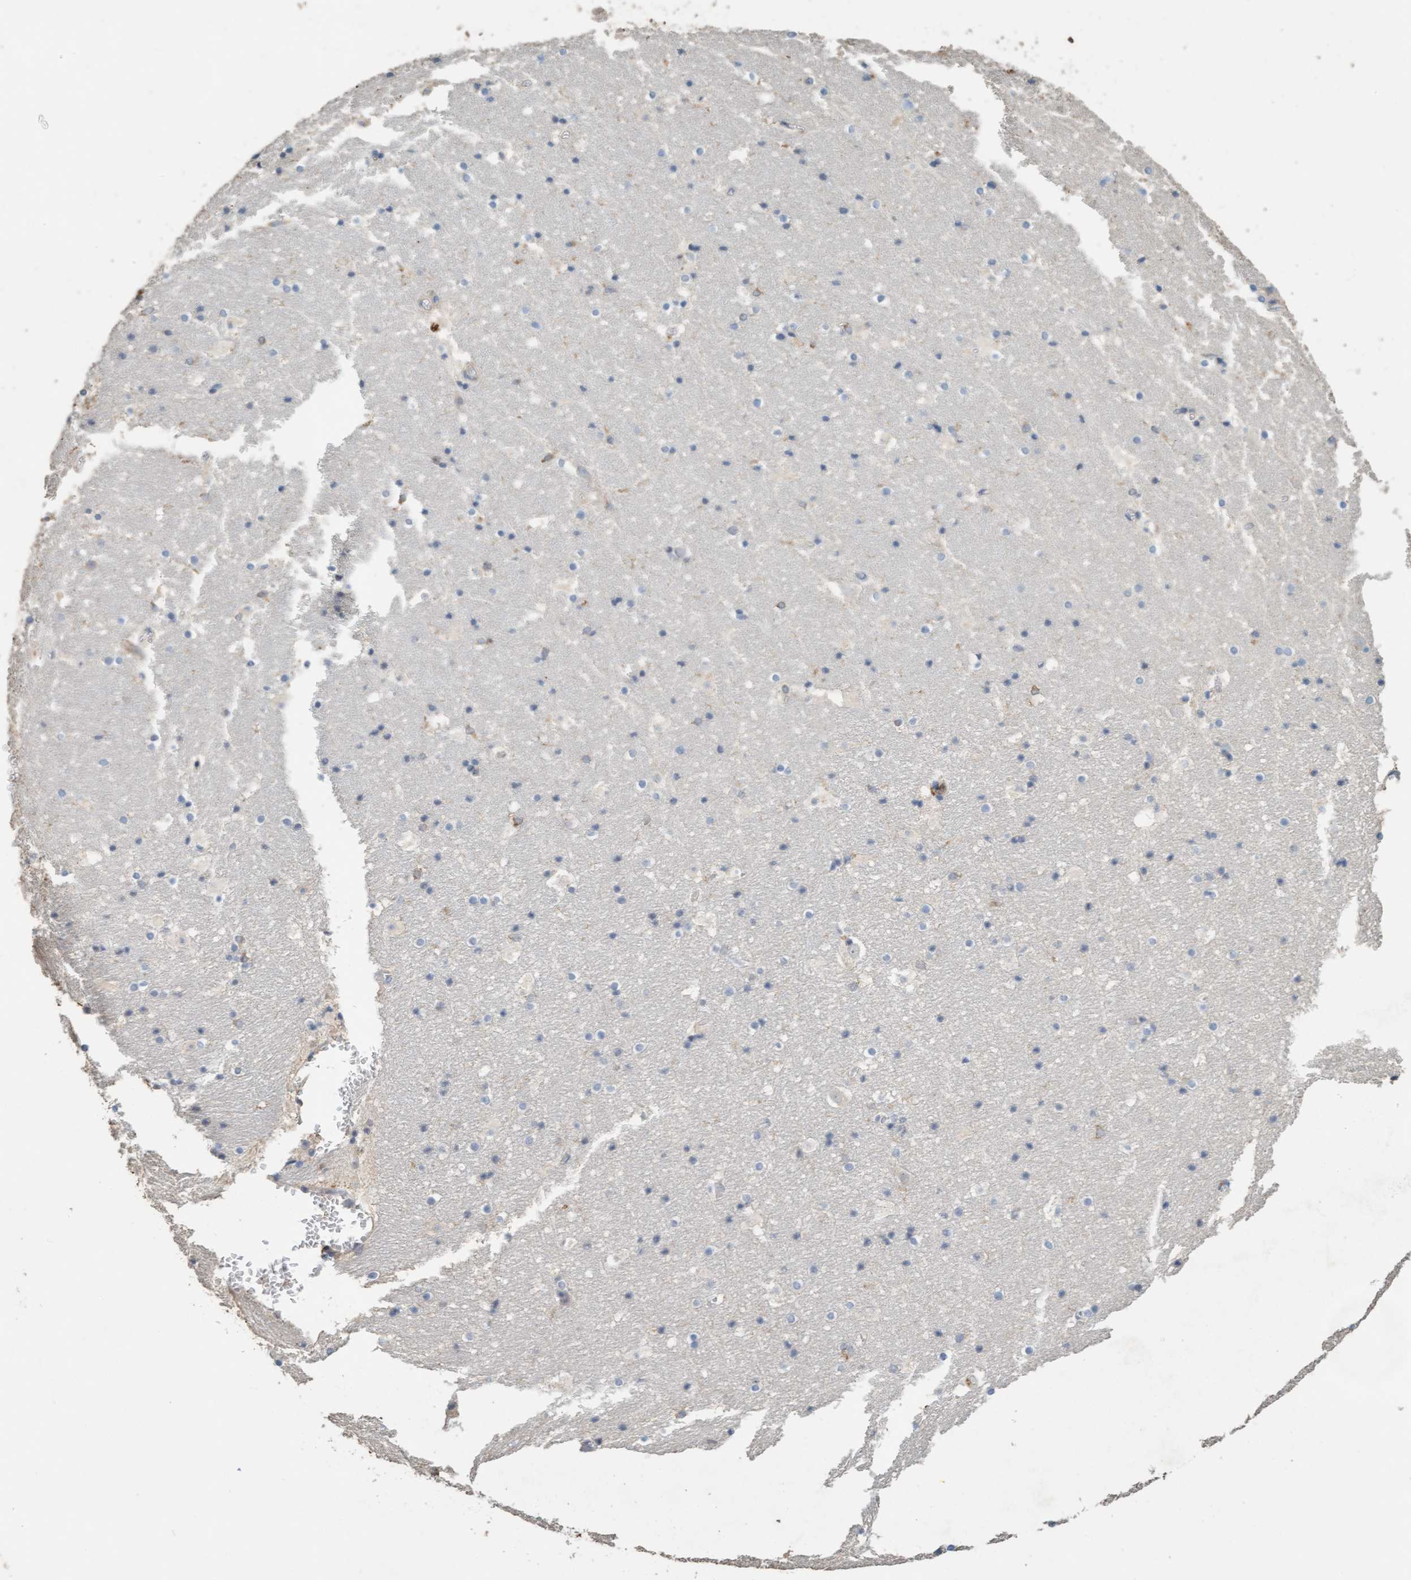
{"staining": {"intensity": "negative", "quantity": "none", "location": "none"}, "tissue": "hippocampus", "cell_type": "Glial cells", "image_type": "normal", "snomed": [{"axis": "morphology", "description": "Normal tissue, NOS"}, {"axis": "topography", "description": "Hippocampus"}], "caption": "This is an immunohistochemistry (IHC) micrograph of normal hippocampus. There is no positivity in glial cells.", "gene": "LONRF1", "patient": {"sex": "male", "age": 45}}